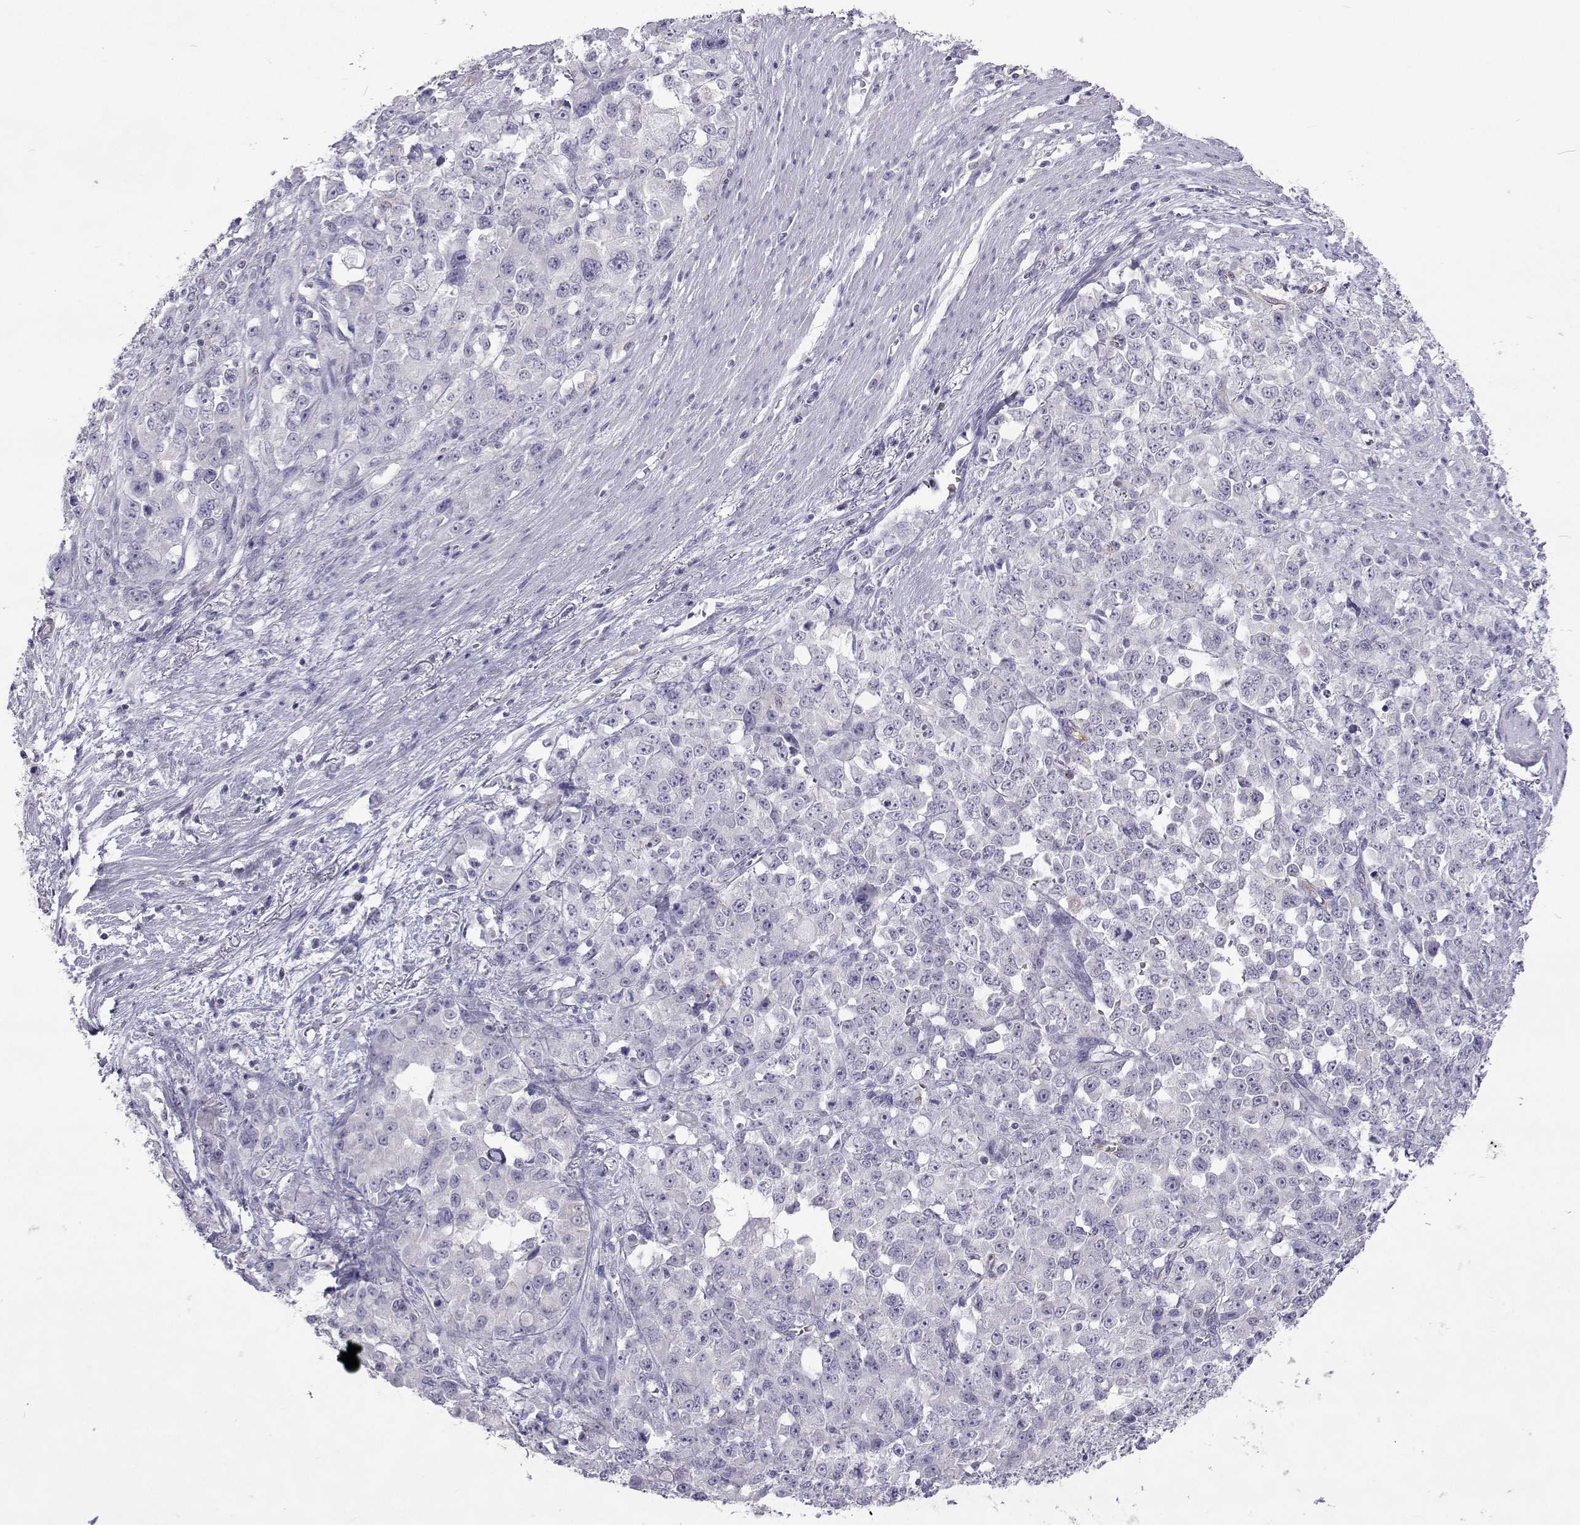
{"staining": {"intensity": "negative", "quantity": "none", "location": "none"}, "tissue": "stomach cancer", "cell_type": "Tumor cells", "image_type": "cancer", "snomed": [{"axis": "morphology", "description": "Adenocarcinoma, NOS"}, {"axis": "topography", "description": "Stomach"}], "caption": "Immunohistochemical staining of human stomach cancer demonstrates no significant staining in tumor cells.", "gene": "GALM", "patient": {"sex": "female", "age": 76}}